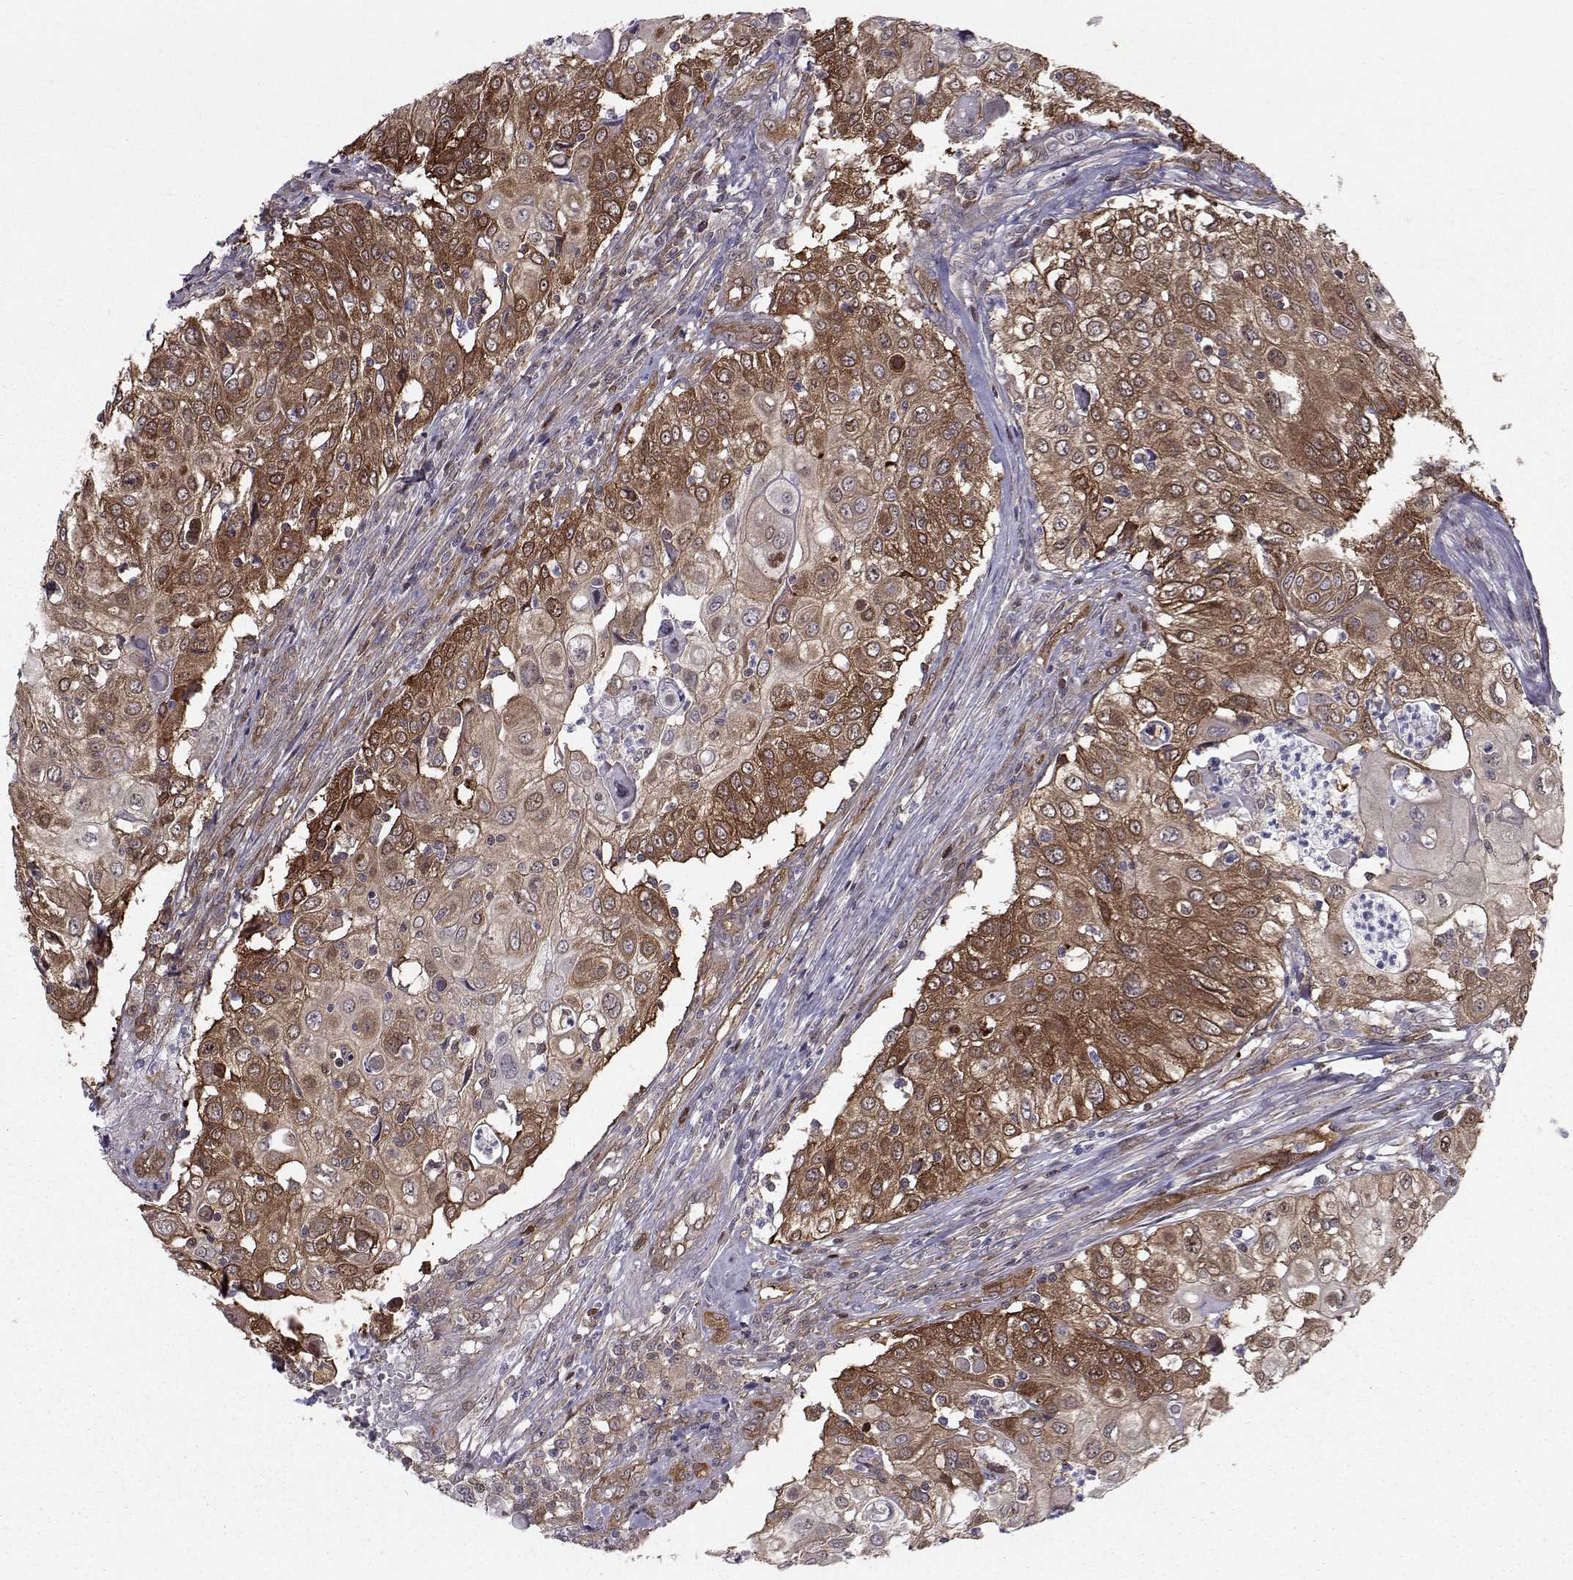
{"staining": {"intensity": "strong", "quantity": "25%-75%", "location": "cytoplasmic/membranous"}, "tissue": "urothelial cancer", "cell_type": "Tumor cells", "image_type": "cancer", "snomed": [{"axis": "morphology", "description": "Urothelial carcinoma, High grade"}, {"axis": "topography", "description": "Urinary bladder"}], "caption": "Strong cytoplasmic/membranous protein staining is appreciated in approximately 25%-75% of tumor cells in urothelial cancer.", "gene": "HSP90AB1", "patient": {"sex": "female", "age": 79}}